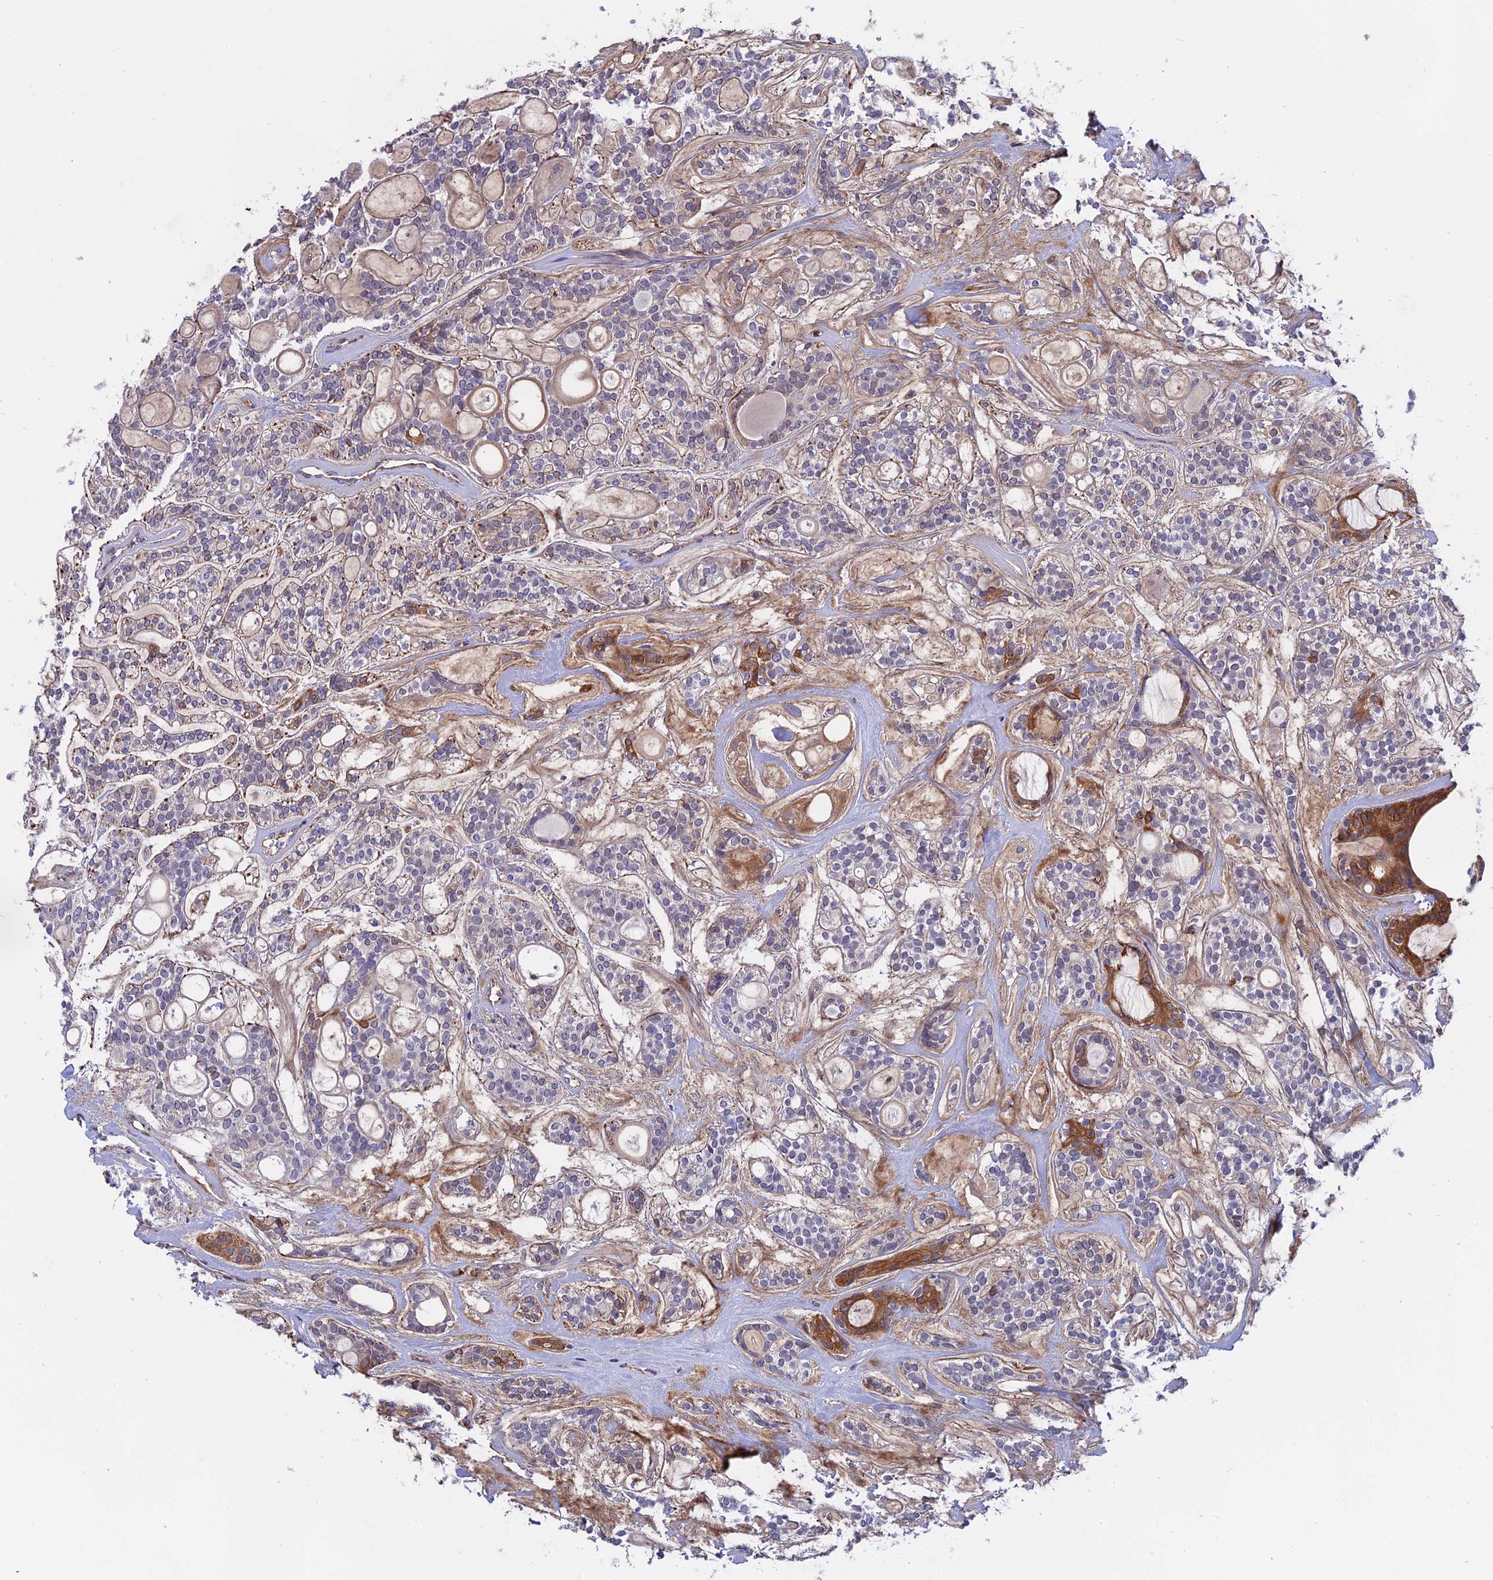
{"staining": {"intensity": "moderate", "quantity": "<25%", "location": "cytoplasmic/membranous"}, "tissue": "head and neck cancer", "cell_type": "Tumor cells", "image_type": "cancer", "snomed": [{"axis": "morphology", "description": "Adenocarcinoma, NOS"}, {"axis": "topography", "description": "Head-Neck"}], "caption": "Immunohistochemical staining of head and neck cancer demonstrates low levels of moderate cytoplasmic/membranous protein expression in approximately <25% of tumor cells.", "gene": "FAM118B", "patient": {"sex": "male", "age": 66}}